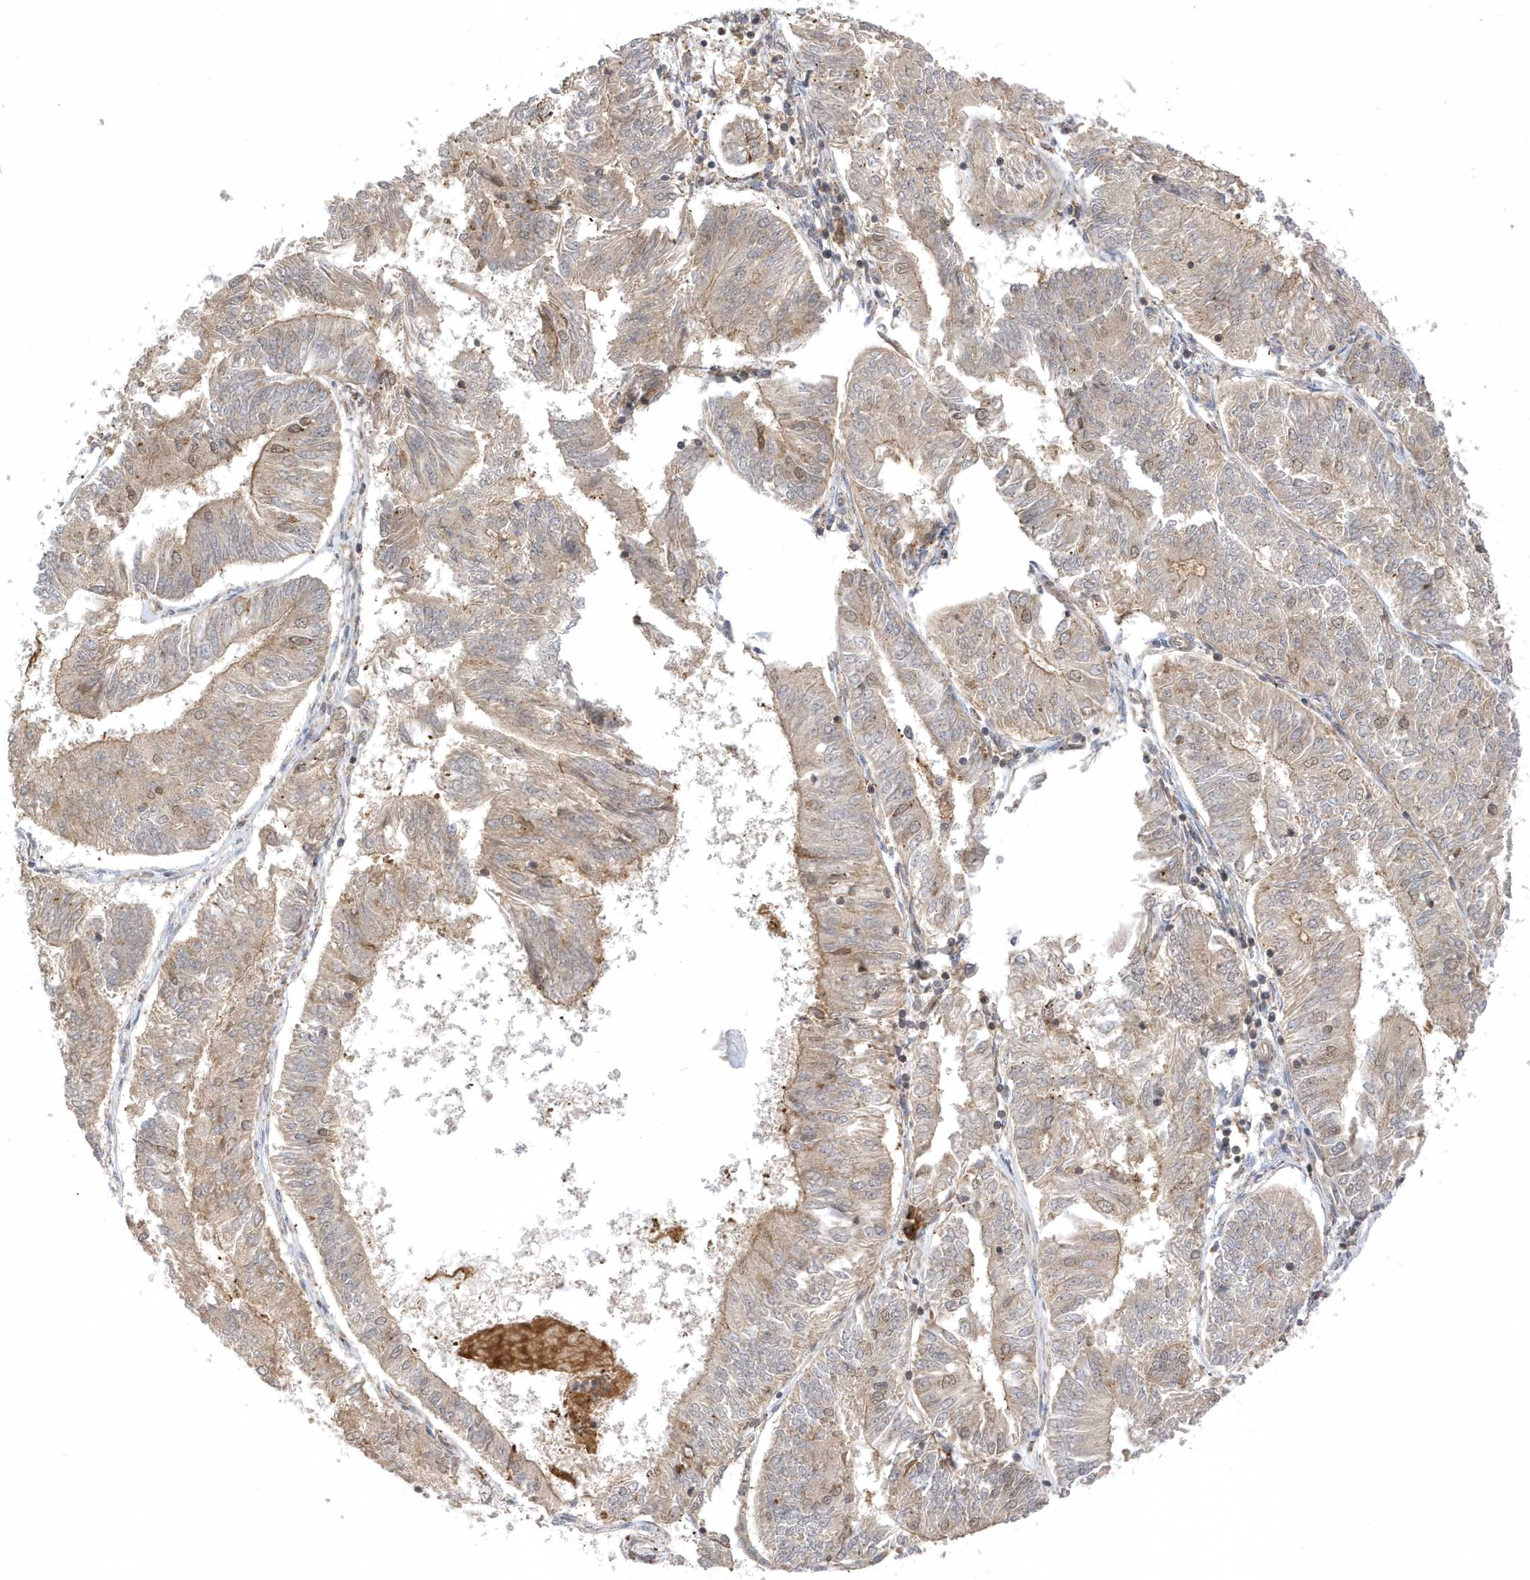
{"staining": {"intensity": "weak", "quantity": "<25%", "location": "cytoplasmic/membranous,nuclear"}, "tissue": "endometrial cancer", "cell_type": "Tumor cells", "image_type": "cancer", "snomed": [{"axis": "morphology", "description": "Adenocarcinoma, NOS"}, {"axis": "topography", "description": "Endometrium"}], "caption": "Human adenocarcinoma (endometrial) stained for a protein using IHC exhibits no staining in tumor cells.", "gene": "METTL21A", "patient": {"sex": "female", "age": 58}}